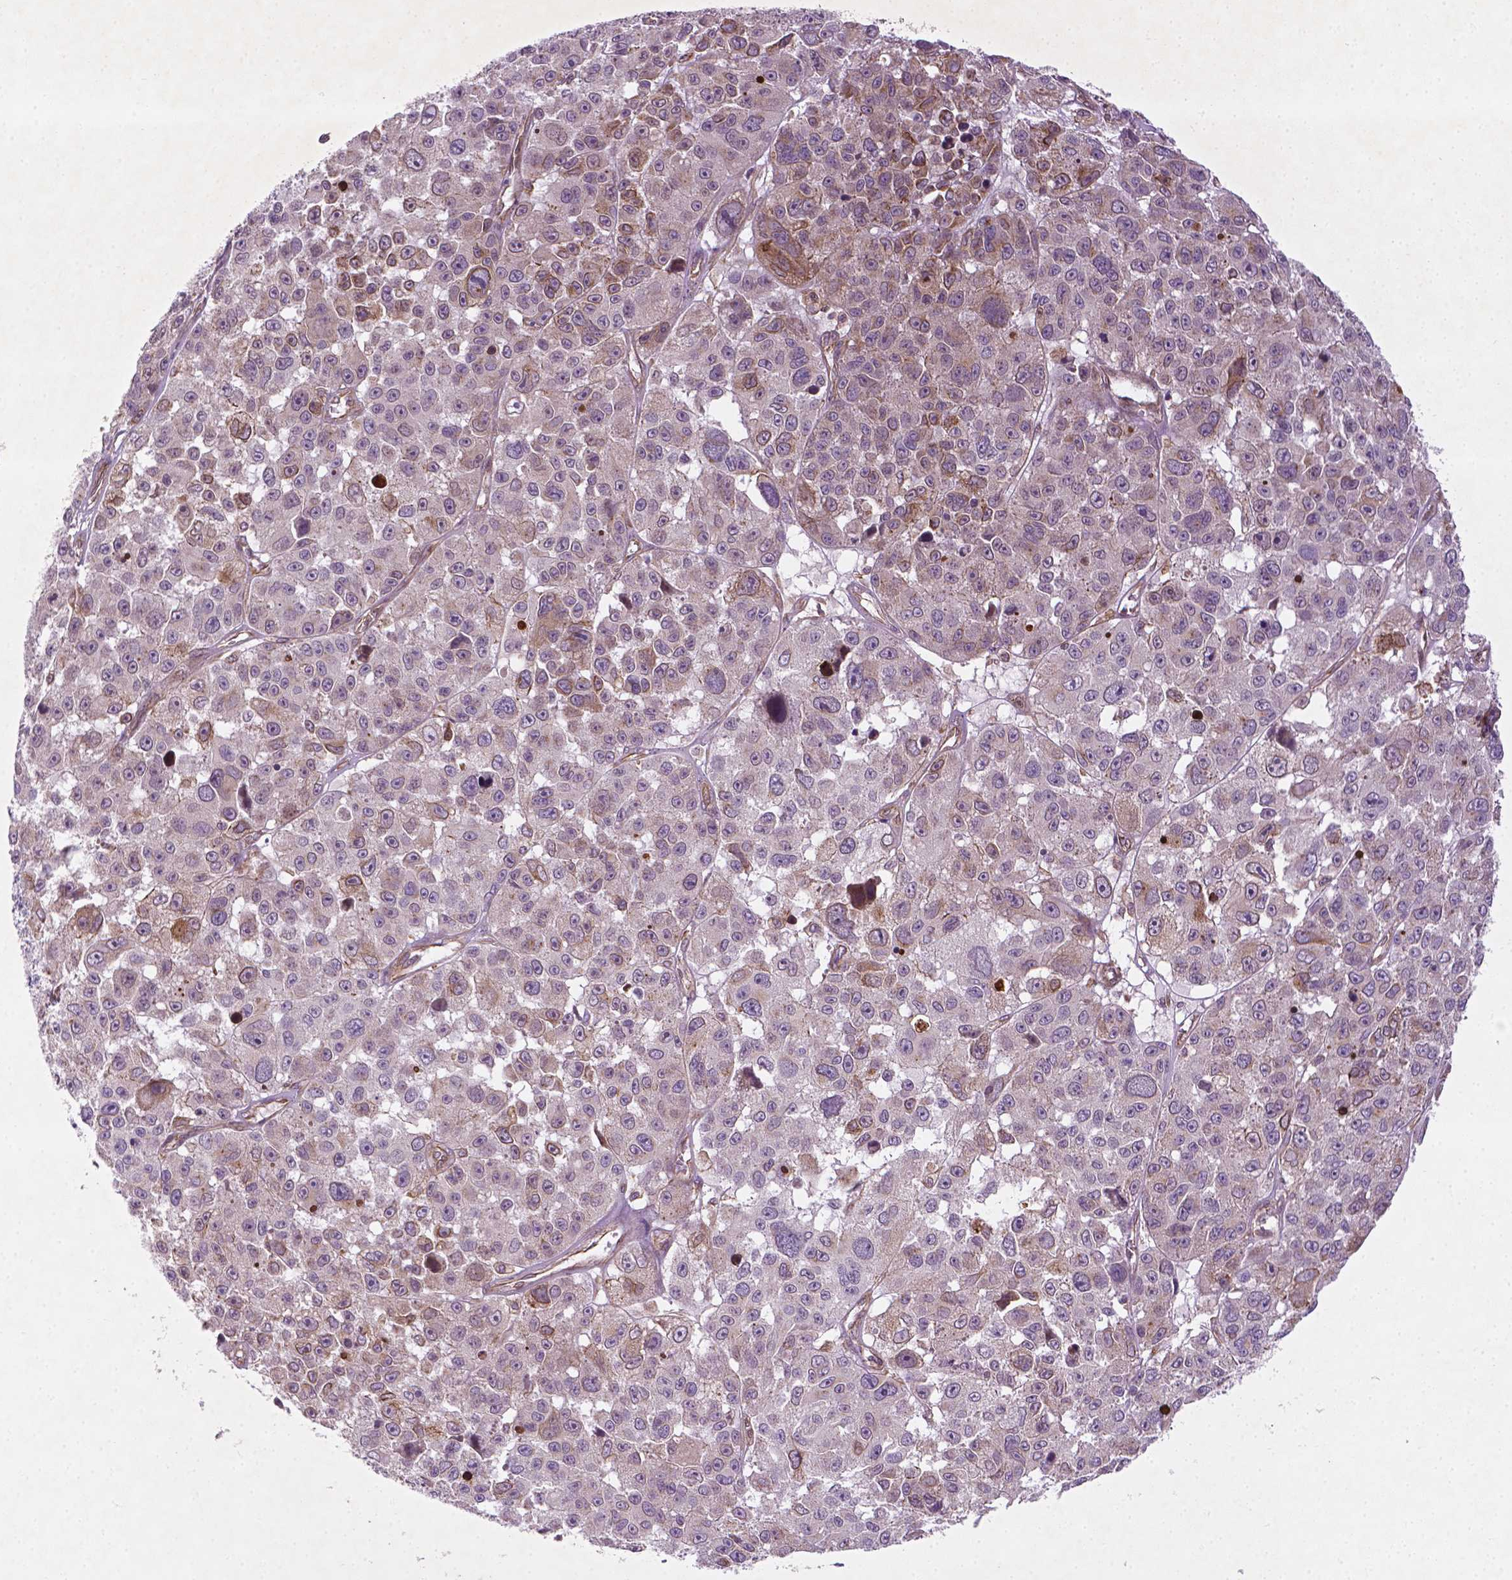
{"staining": {"intensity": "moderate", "quantity": "<25%", "location": "cytoplasmic/membranous"}, "tissue": "melanoma", "cell_type": "Tumor cells", "image_type": "cancer", "snomed": [{"axis": "morphology", "description": "Malignant melanoma, NOS"}, {"axis": "topography", "description": "Skin"}], "caption": "Melanoma stained for a protein (brown) demonstrates moderate cytoplasmic/membranous positive expression in approximately <25% of tumor cells.", "gene": "TCHP", "patient": {"sex": "female", "age": 66}}